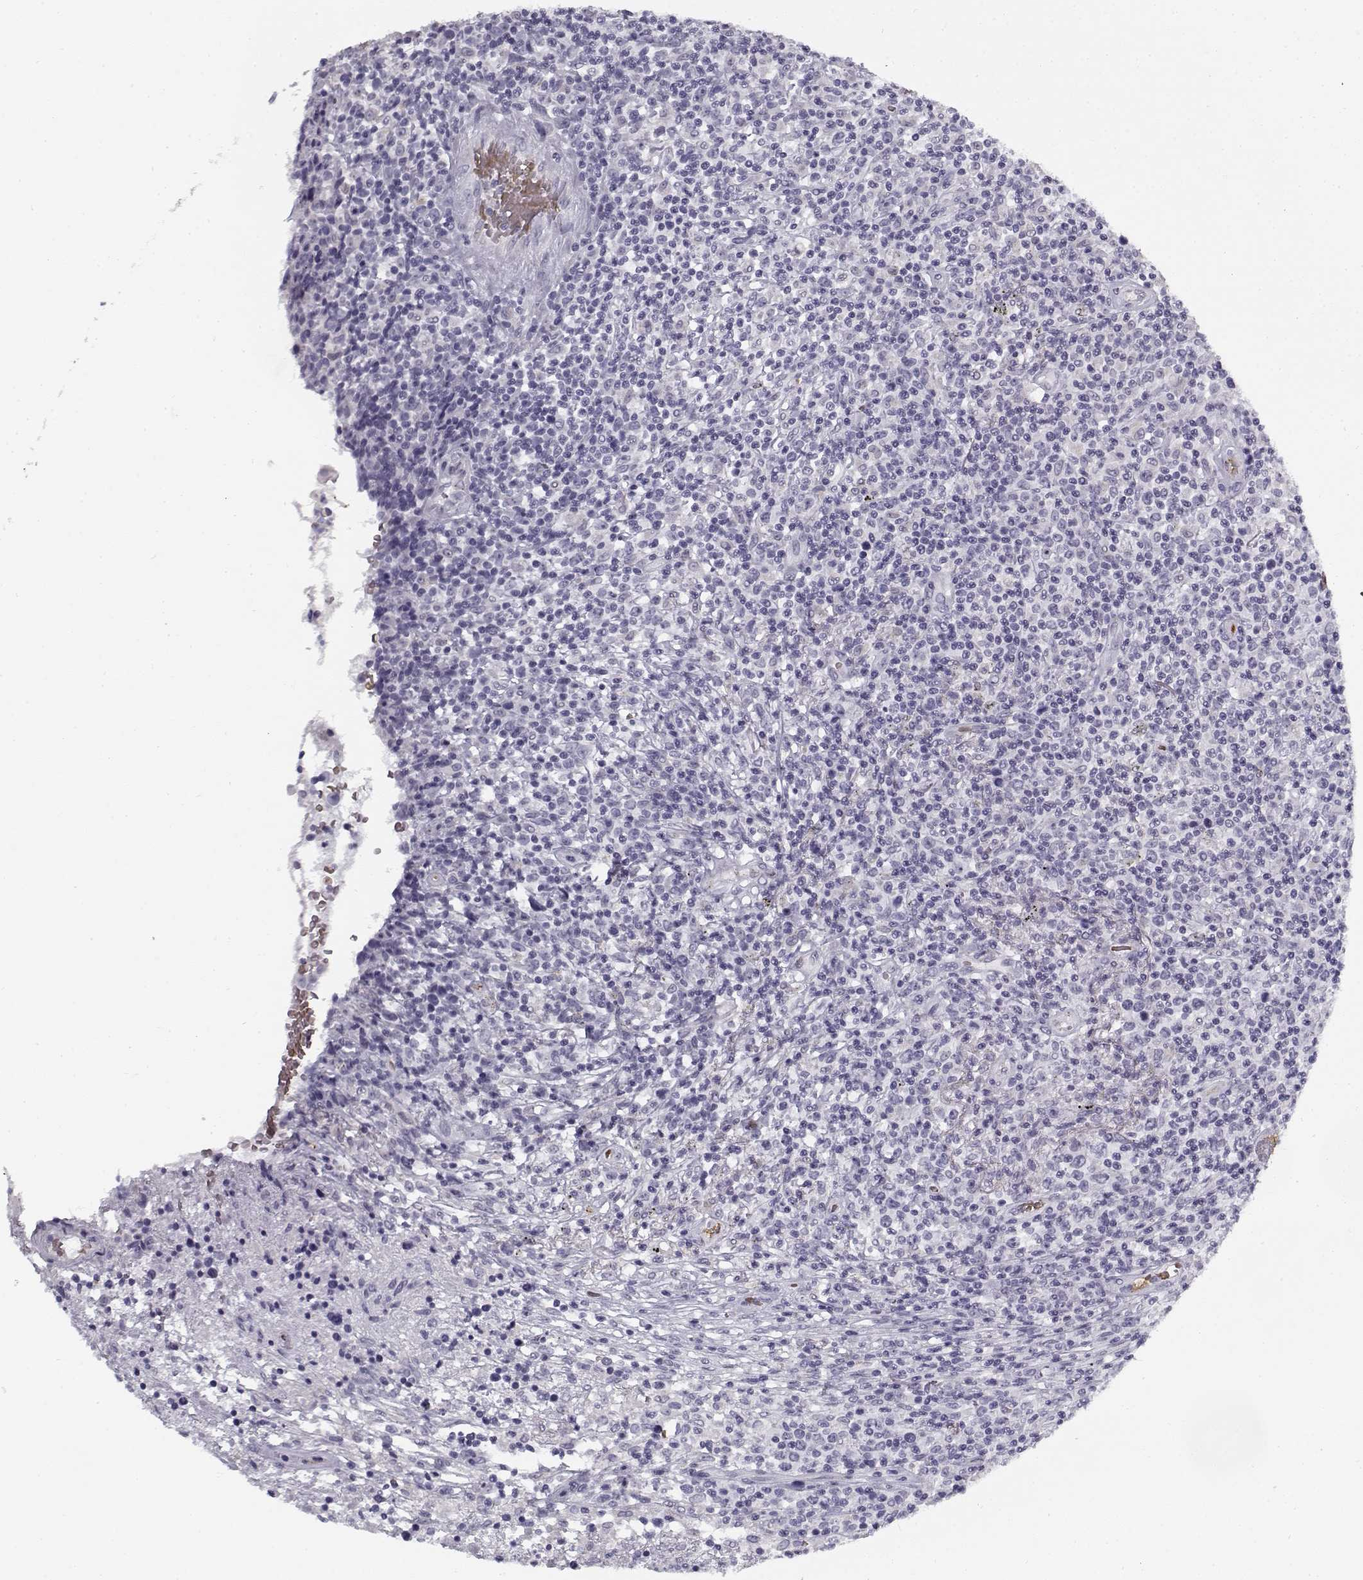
{"staining": {"intensity": "negative", "quantity": "none", "location": "none"}, "tissue": "lymphoma", "cell_type": "Tumor cells", "image_type": "cancer", "snomed": [{"axis": "morphology", "description": "Malignant lymphoma, non-Hodgkin's type, High grade"}, {"axis": "topography", "description": "Lung"}], "caption": "Protein analysis of high-grade malignant lymphoma, non-Hodgkin's type shows no significant expression in tumor cells.", "gene": "SNCA", "patient": {"sex": "male", "age": 79}}